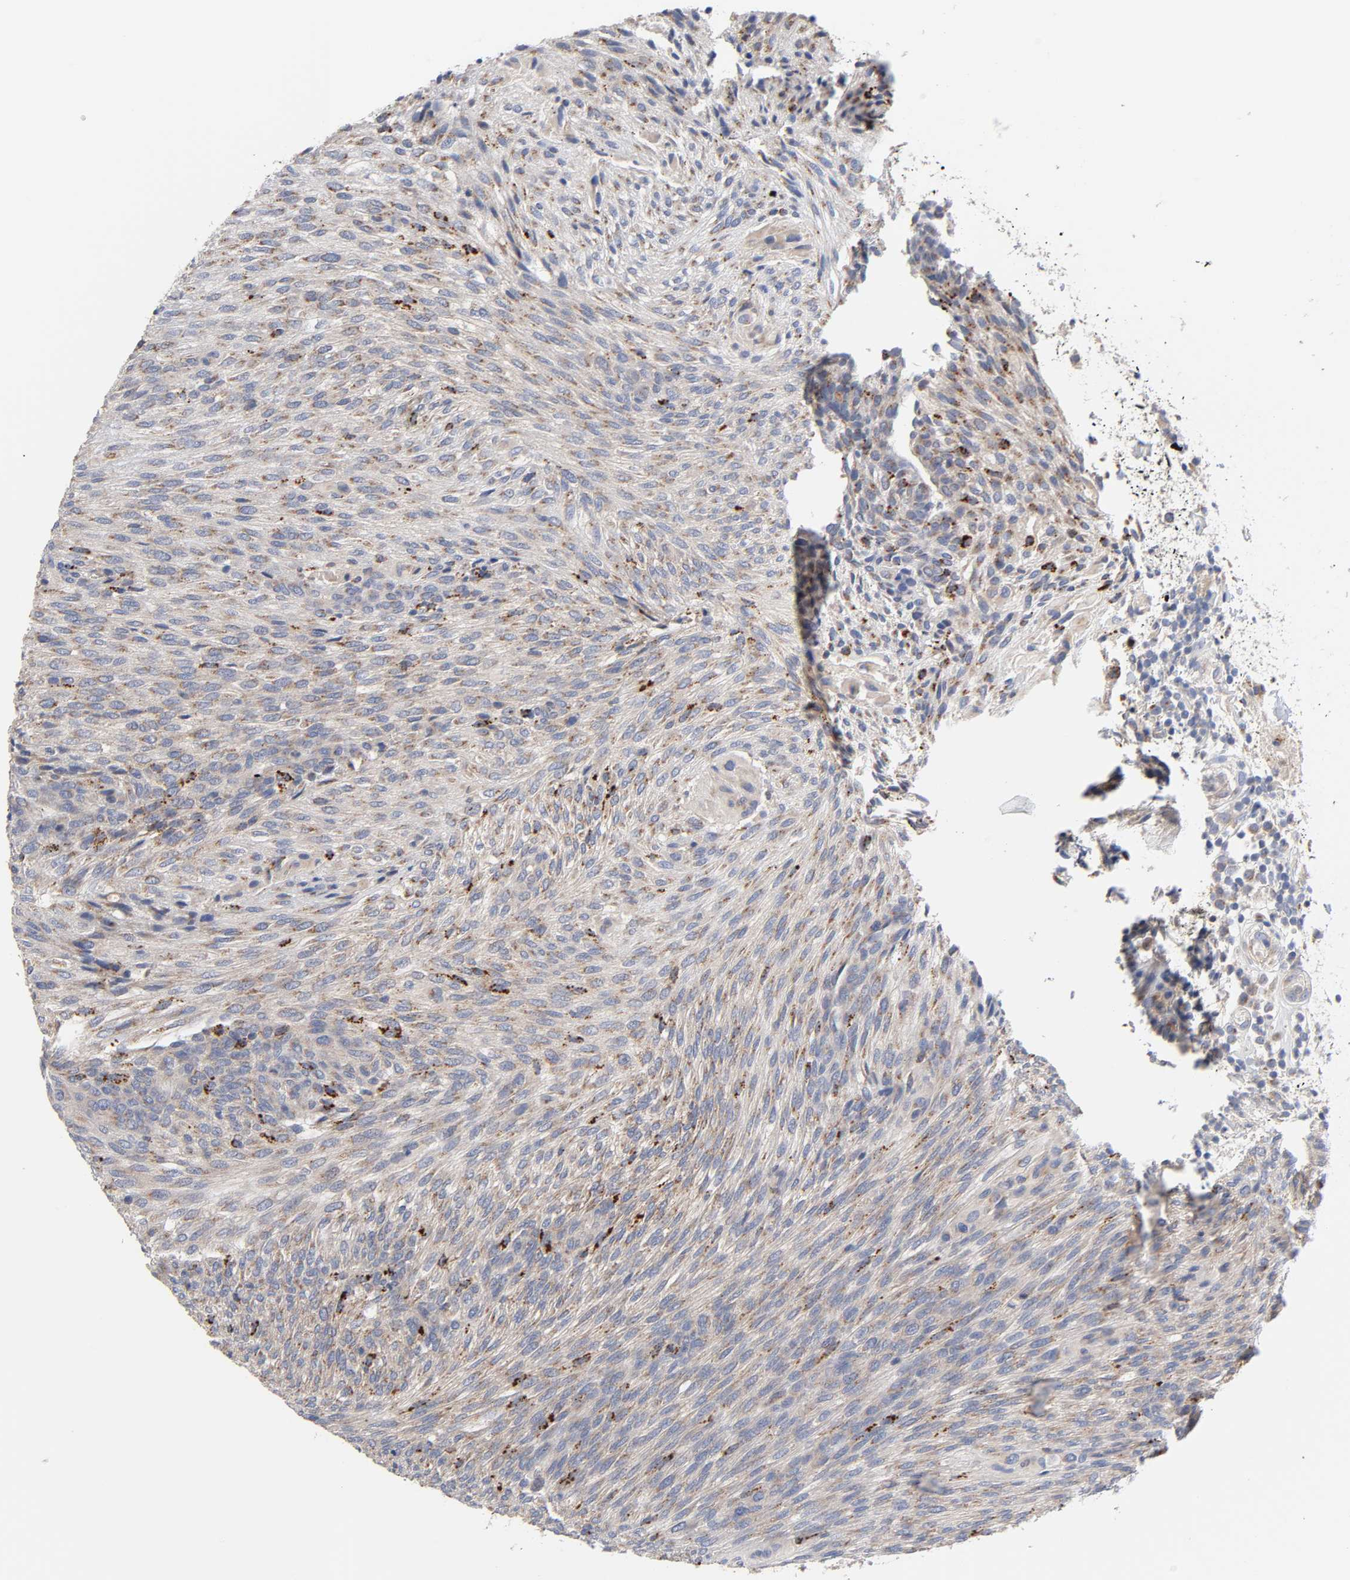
{"staining": {"intensity": "moderate", "quantity": ">75%", "location": "cytoplasmic/membranous"}, "tissue": "glioma", "cell_type": "Tumor cells", "image_type": "cancer", "snomed": [{"axis": "morphology", "description": "Glioma, malignant, High grade"}, {"axis": "topography", "description": "Cerebral cortex"}], "caption": "This image reveals immunohistochemistry staining of glioma, with medium moderate cytoplasmic/membranous positivity in about >75% of tumor cells.", "gene": "C17orf75", "patient": {"sex": "female", "age": 55}}